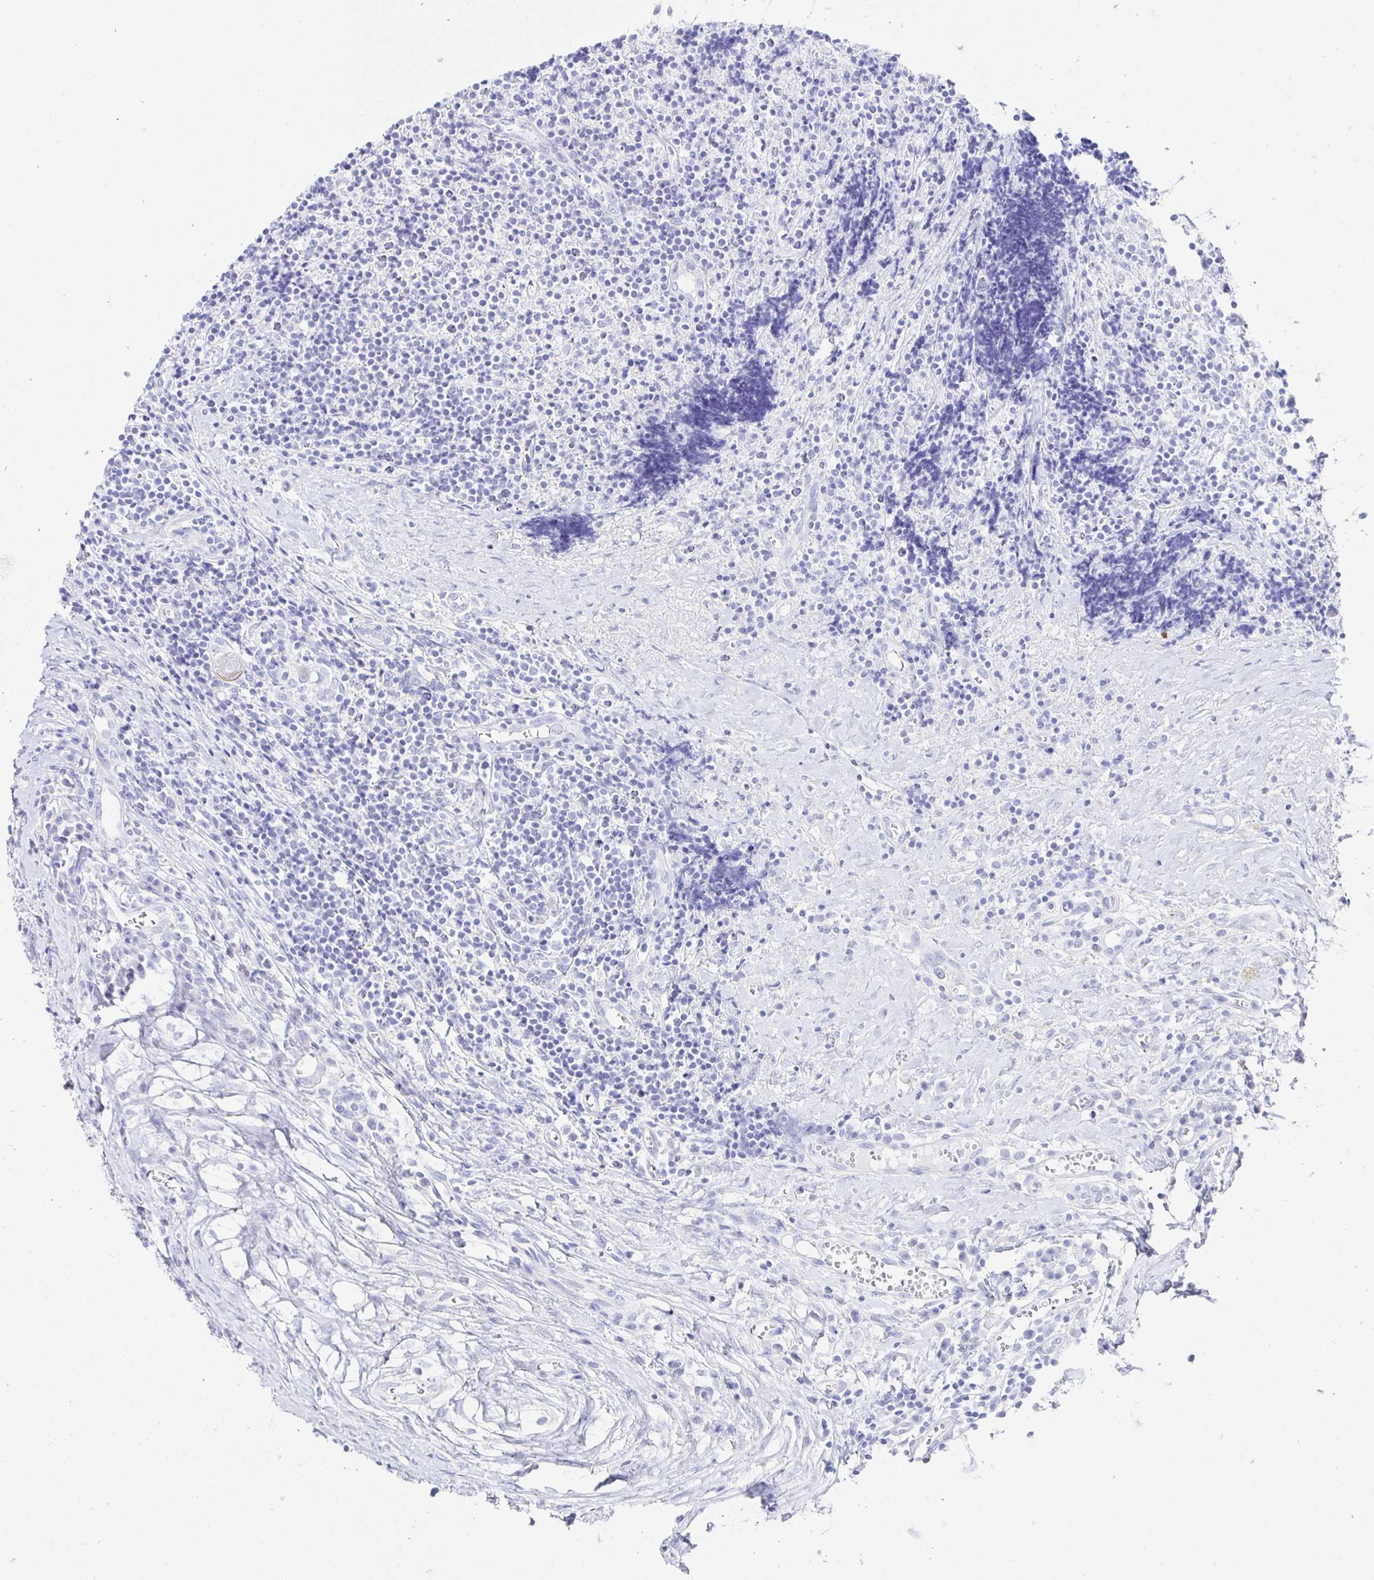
{"staining": {"intensity": "negative", "quantity": "none", "location": "none"}, "tissue": "lymphoma", "cell_type": "Tumor cells", "image_type": "cancer", "snomed": [{"axis": "morphology", "description": "Hodgkin's disease, NOS"}, {"axis": "topography", "description": "Thymus, NOS"}], "caption": "Immunohistochemistry histopathology image of neoplastic tissue: human Hodgkin's disease stained with DAB exhibits no significant protein staining in tumor cells.", "gene": "CA9", "patient": {"sex": "female", "age": 17}}